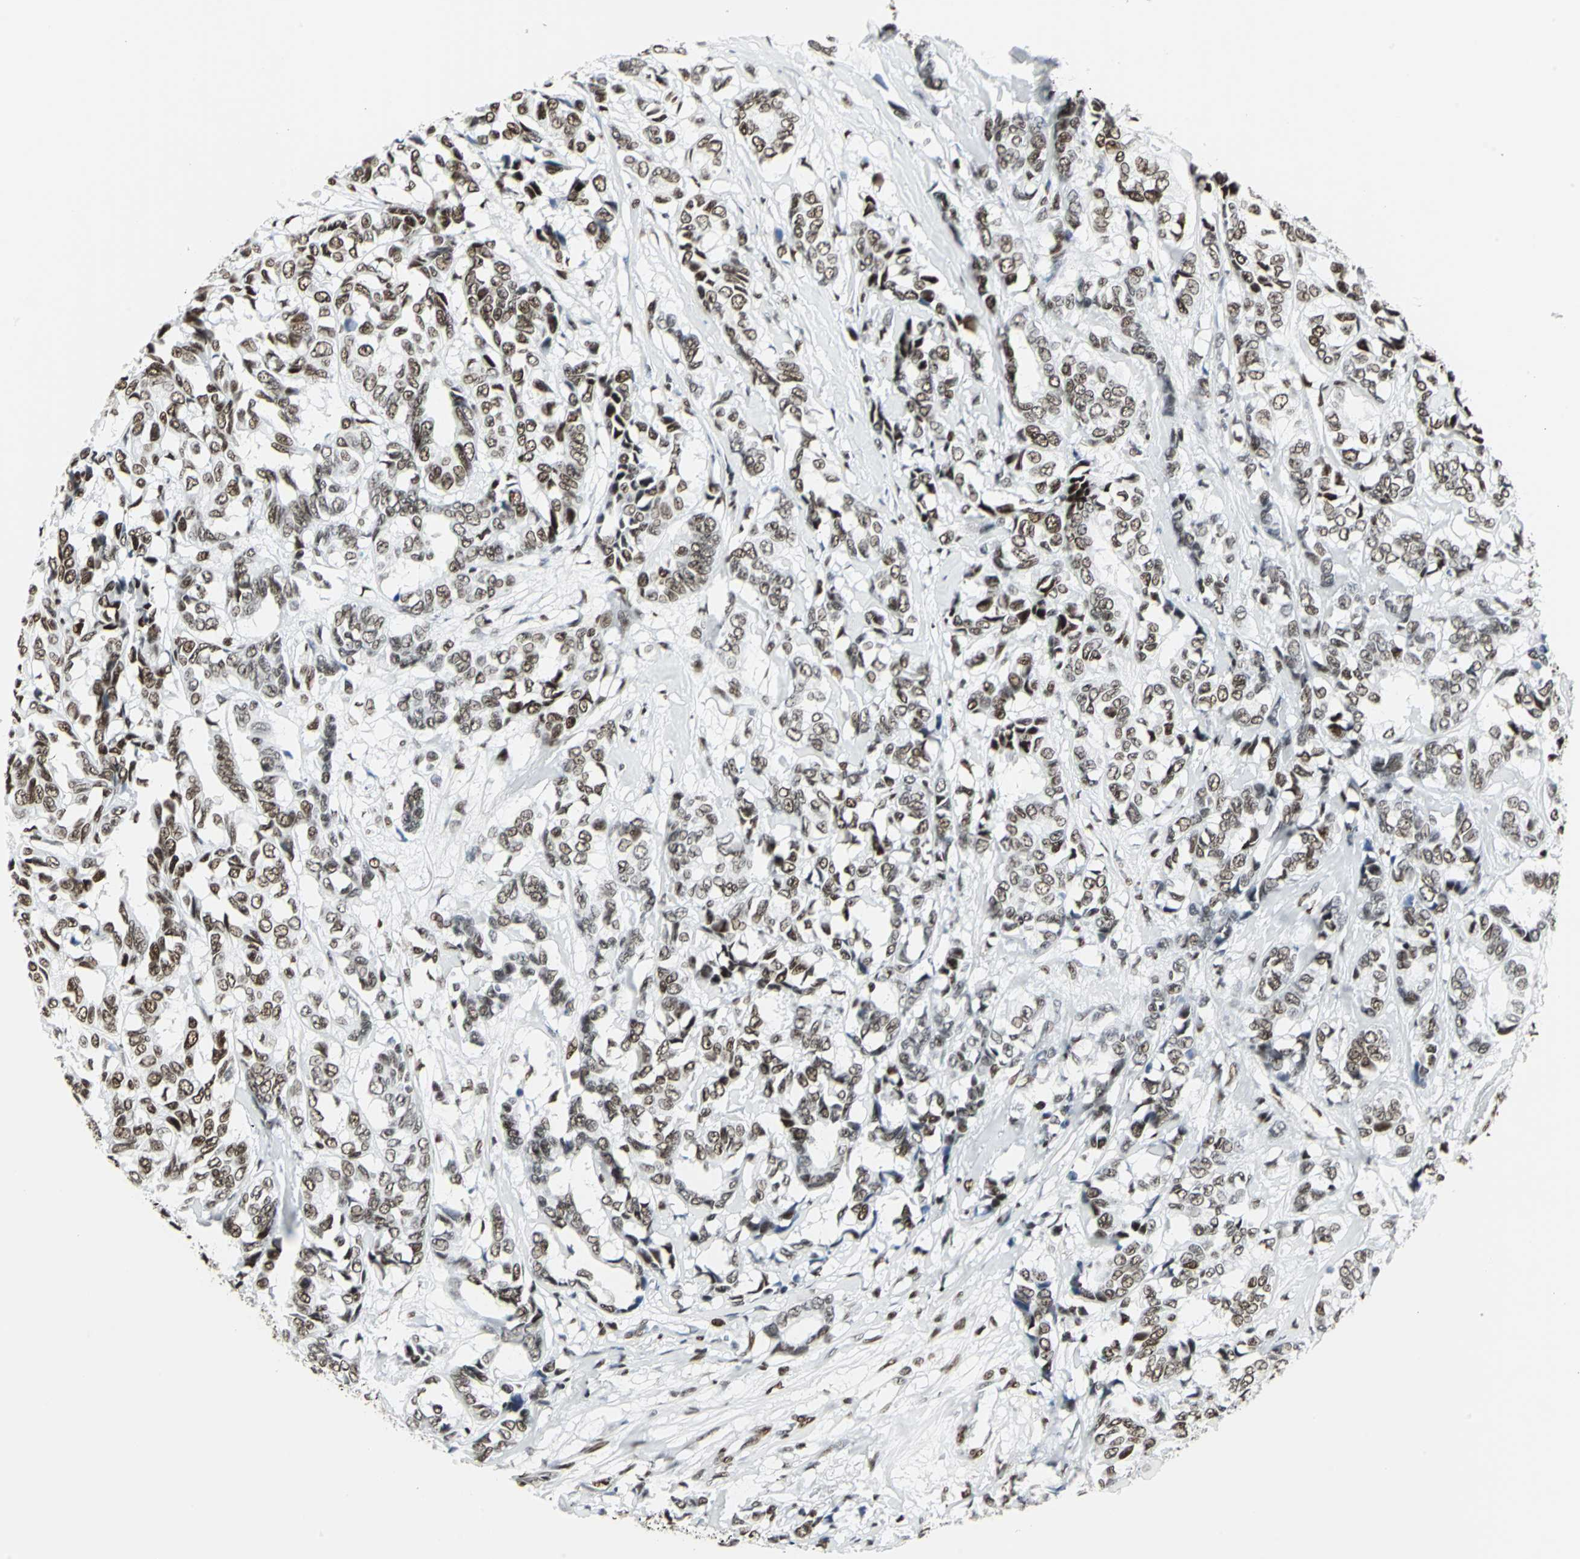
{"staining": {"intensity": "moderate", "quantity": ">75%", "location": "nuclear"}, "tissue": "breast cancer", "cell_type": "Tumor cells", "image_type": "cancer", "snomed": [{"axis": "morphology", "description": "Duct carcinoma"}, {"axis": "topography", "description": "Breast"}], "caption": "Breast cancer (infiltrating ductal carcinoma) tissue displays moderate nuclear staining in approximately >75% of tumor cells", "gene": "HDAC2", "patient": {"sex": "female", "age": 87}}